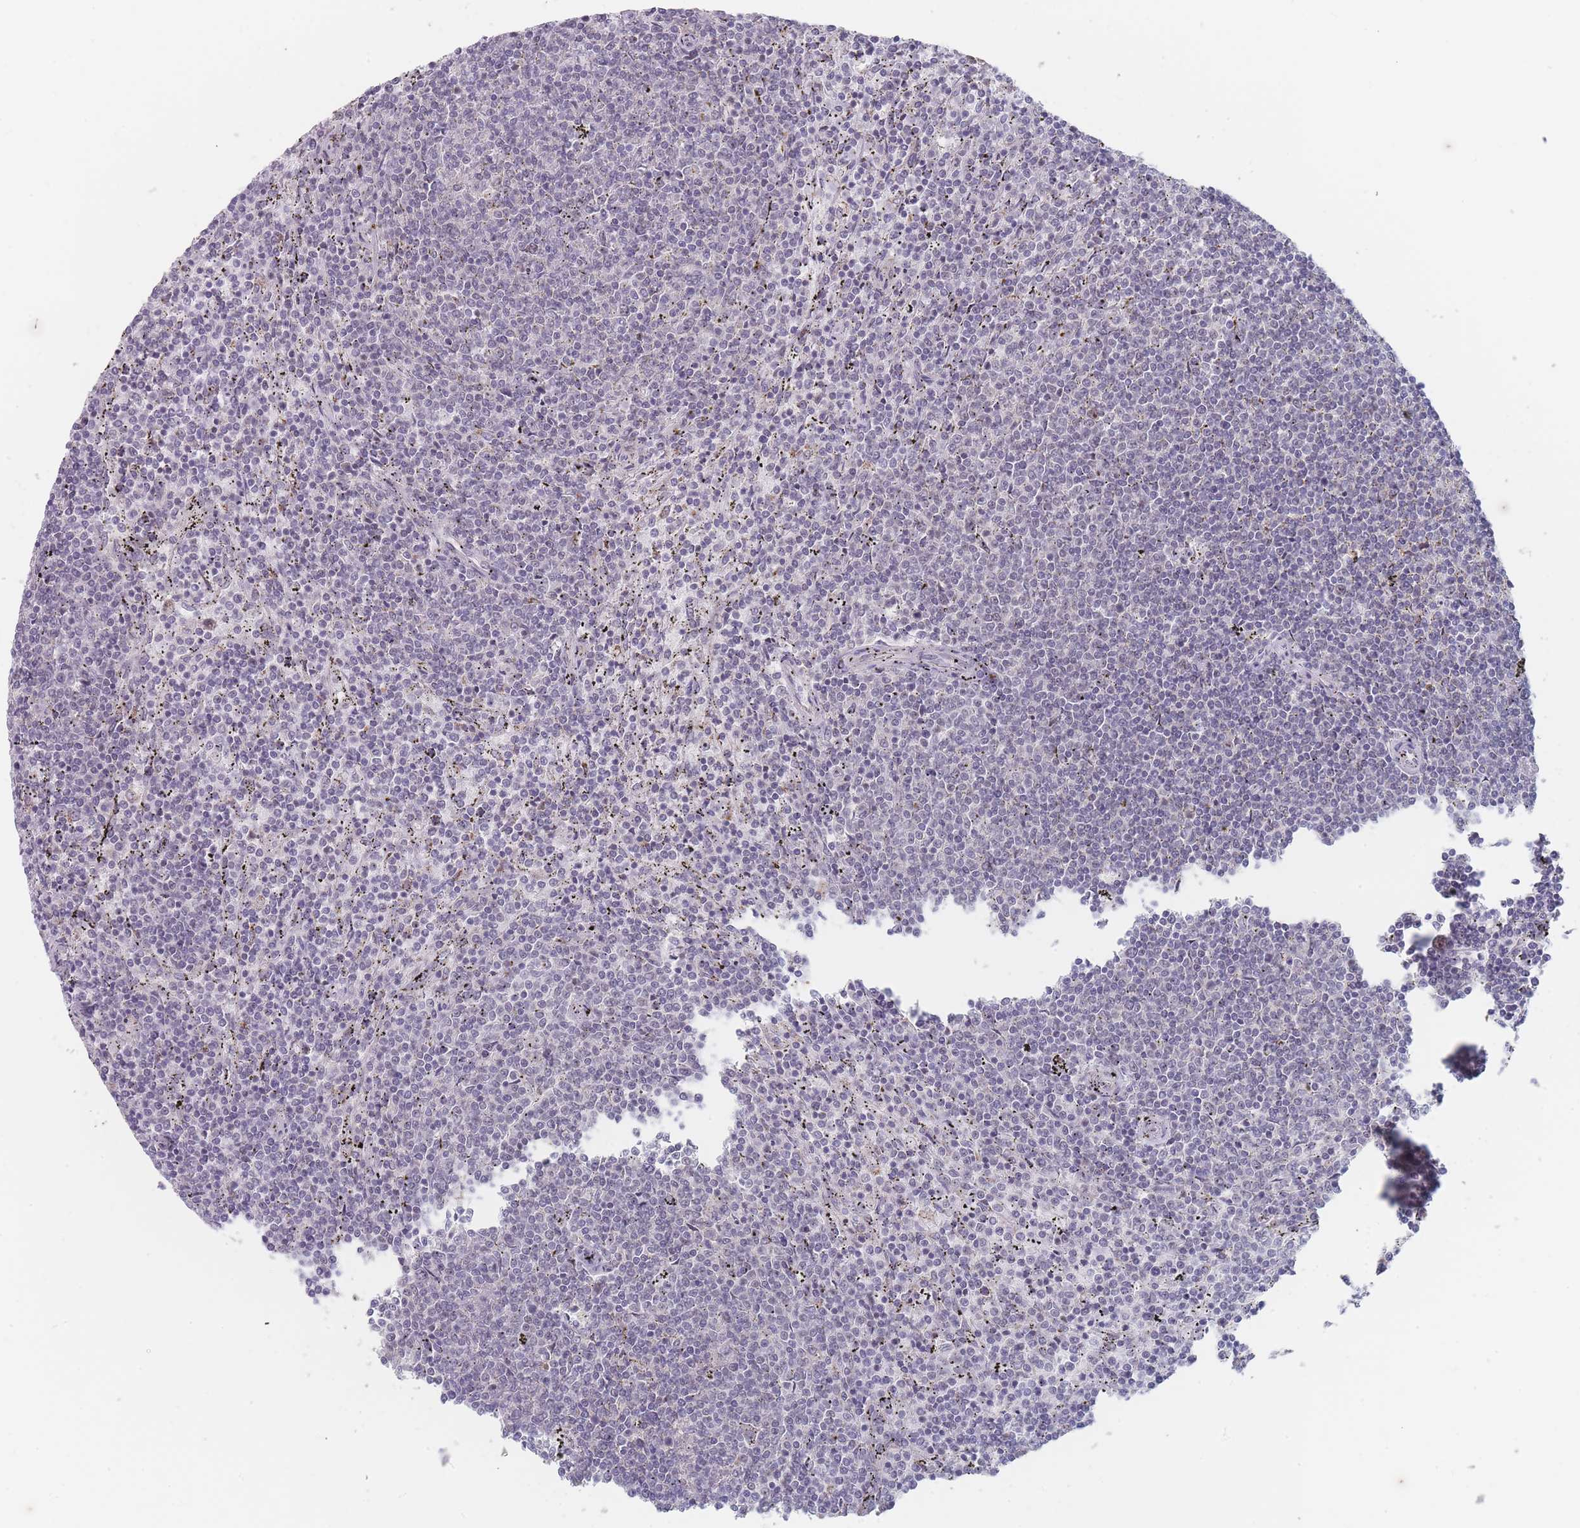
{"staining": {"intensity": "negative", "quantity": "none", "location": "none"}, "tissue": "lymphoma", "cell_type": "Tumor cells", "image_type": "cancer", "snomed": [{"axis": "morphology", "description": "Malignant lymphoma, non-Hodgkin's type, Low grade"}, {"axis": "topography", "description": "Spleen"}], "caption": "This histopathology image is of malignant lymphoma, non-Hodgkin's type (low-grade) stained with immunohistochemistry (IHC) to label a protein in brown with the nuclei are counter-stained blue. There is no staining in tumor cells.", "gene": "RNF8", "patient": {"sex": "female", "age": 50}}